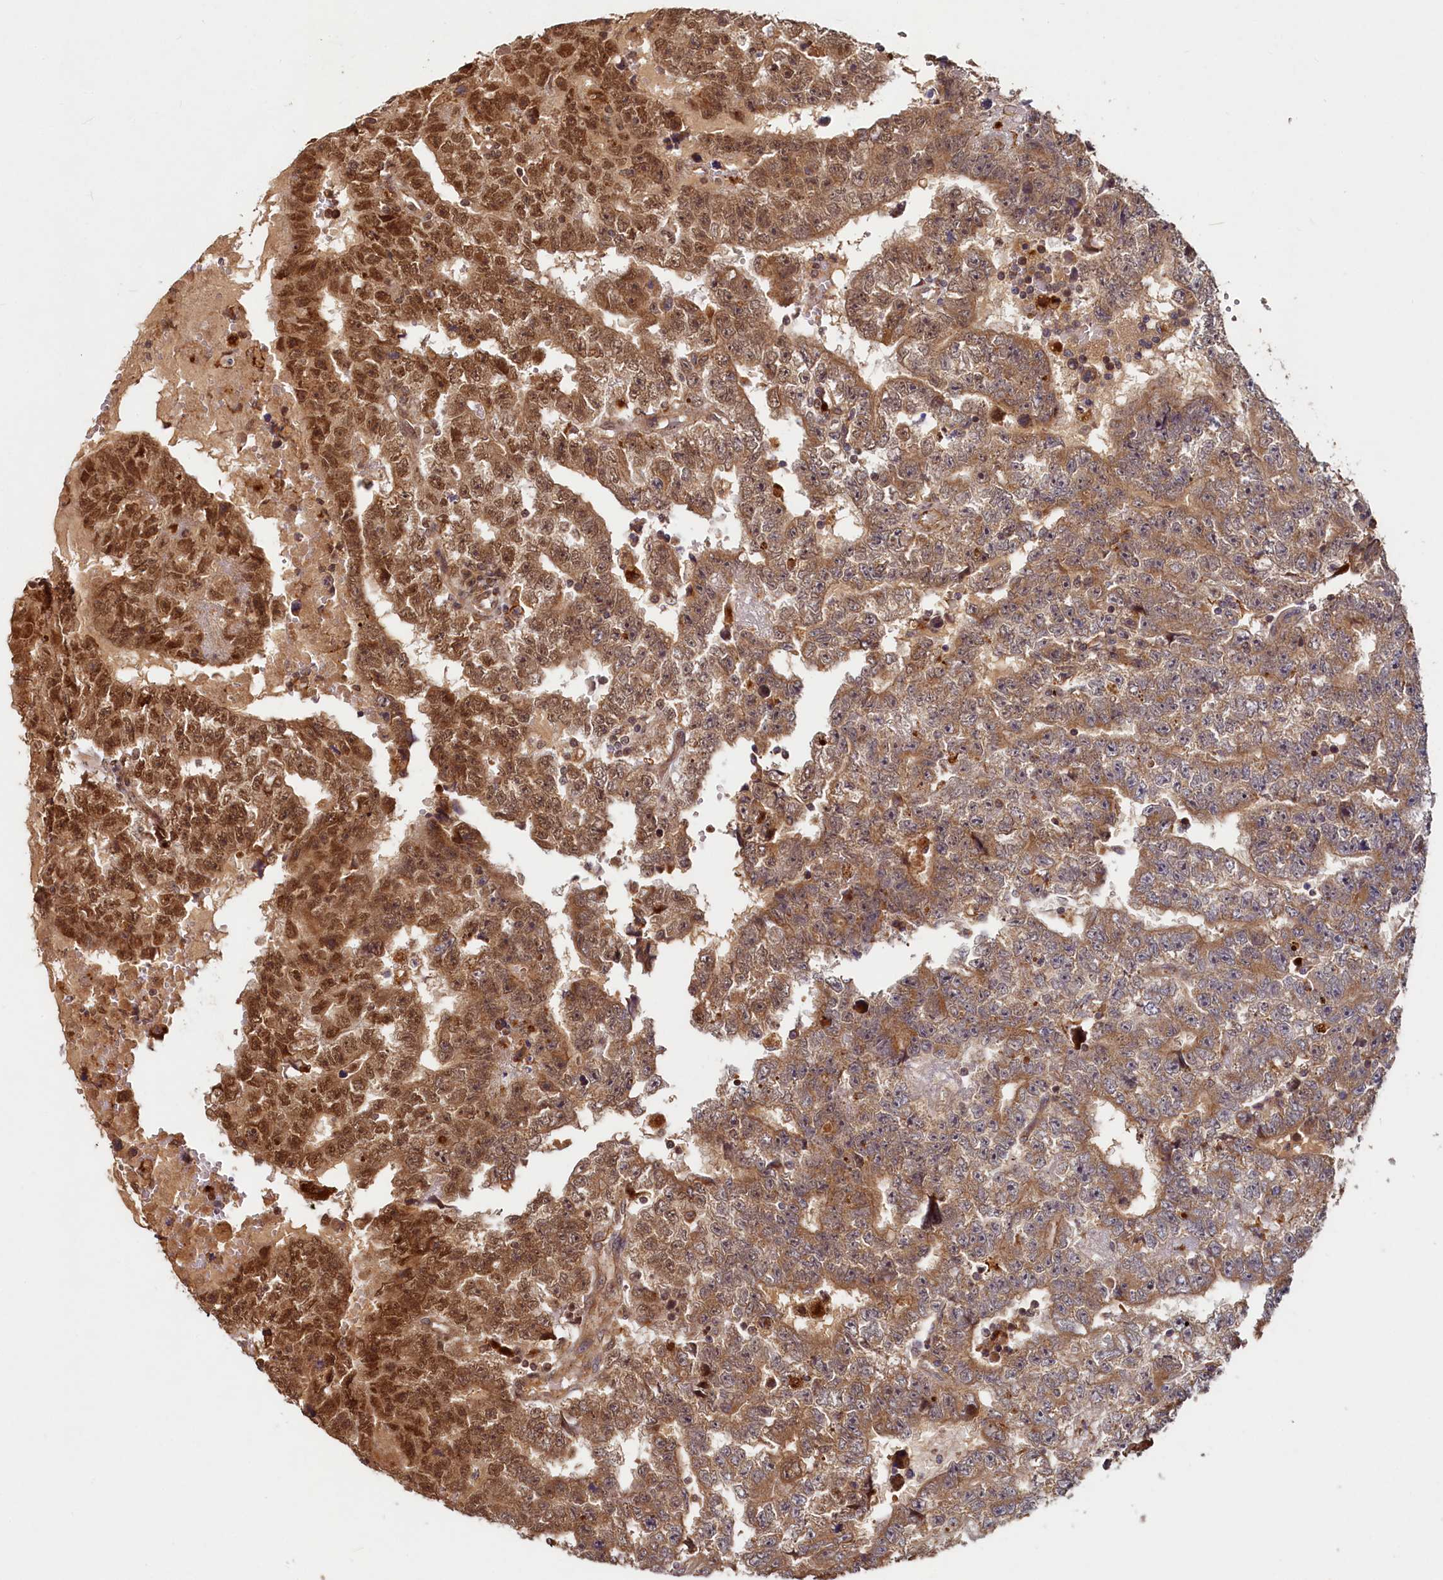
{"staining": {"intensity": "strong", "quantity": ">75%", "location": "cytoplasmic/membranous,nuclear"}, "tissue": "testis cancer", "cell_type": "Tumor cells", "image_type": "cancer", "snomed": [{"axis": "morphology", "description": "Carcinoma, Embryonal, NOS"}, {"axis": "topography", "description": "Testis"}], "caption": "Human testis embryonal carcinoma stained with a protein marker shows strong staining in tumor cells.", "gene": "TRIM23", "patient": {"sex": "male", "age": 25}}